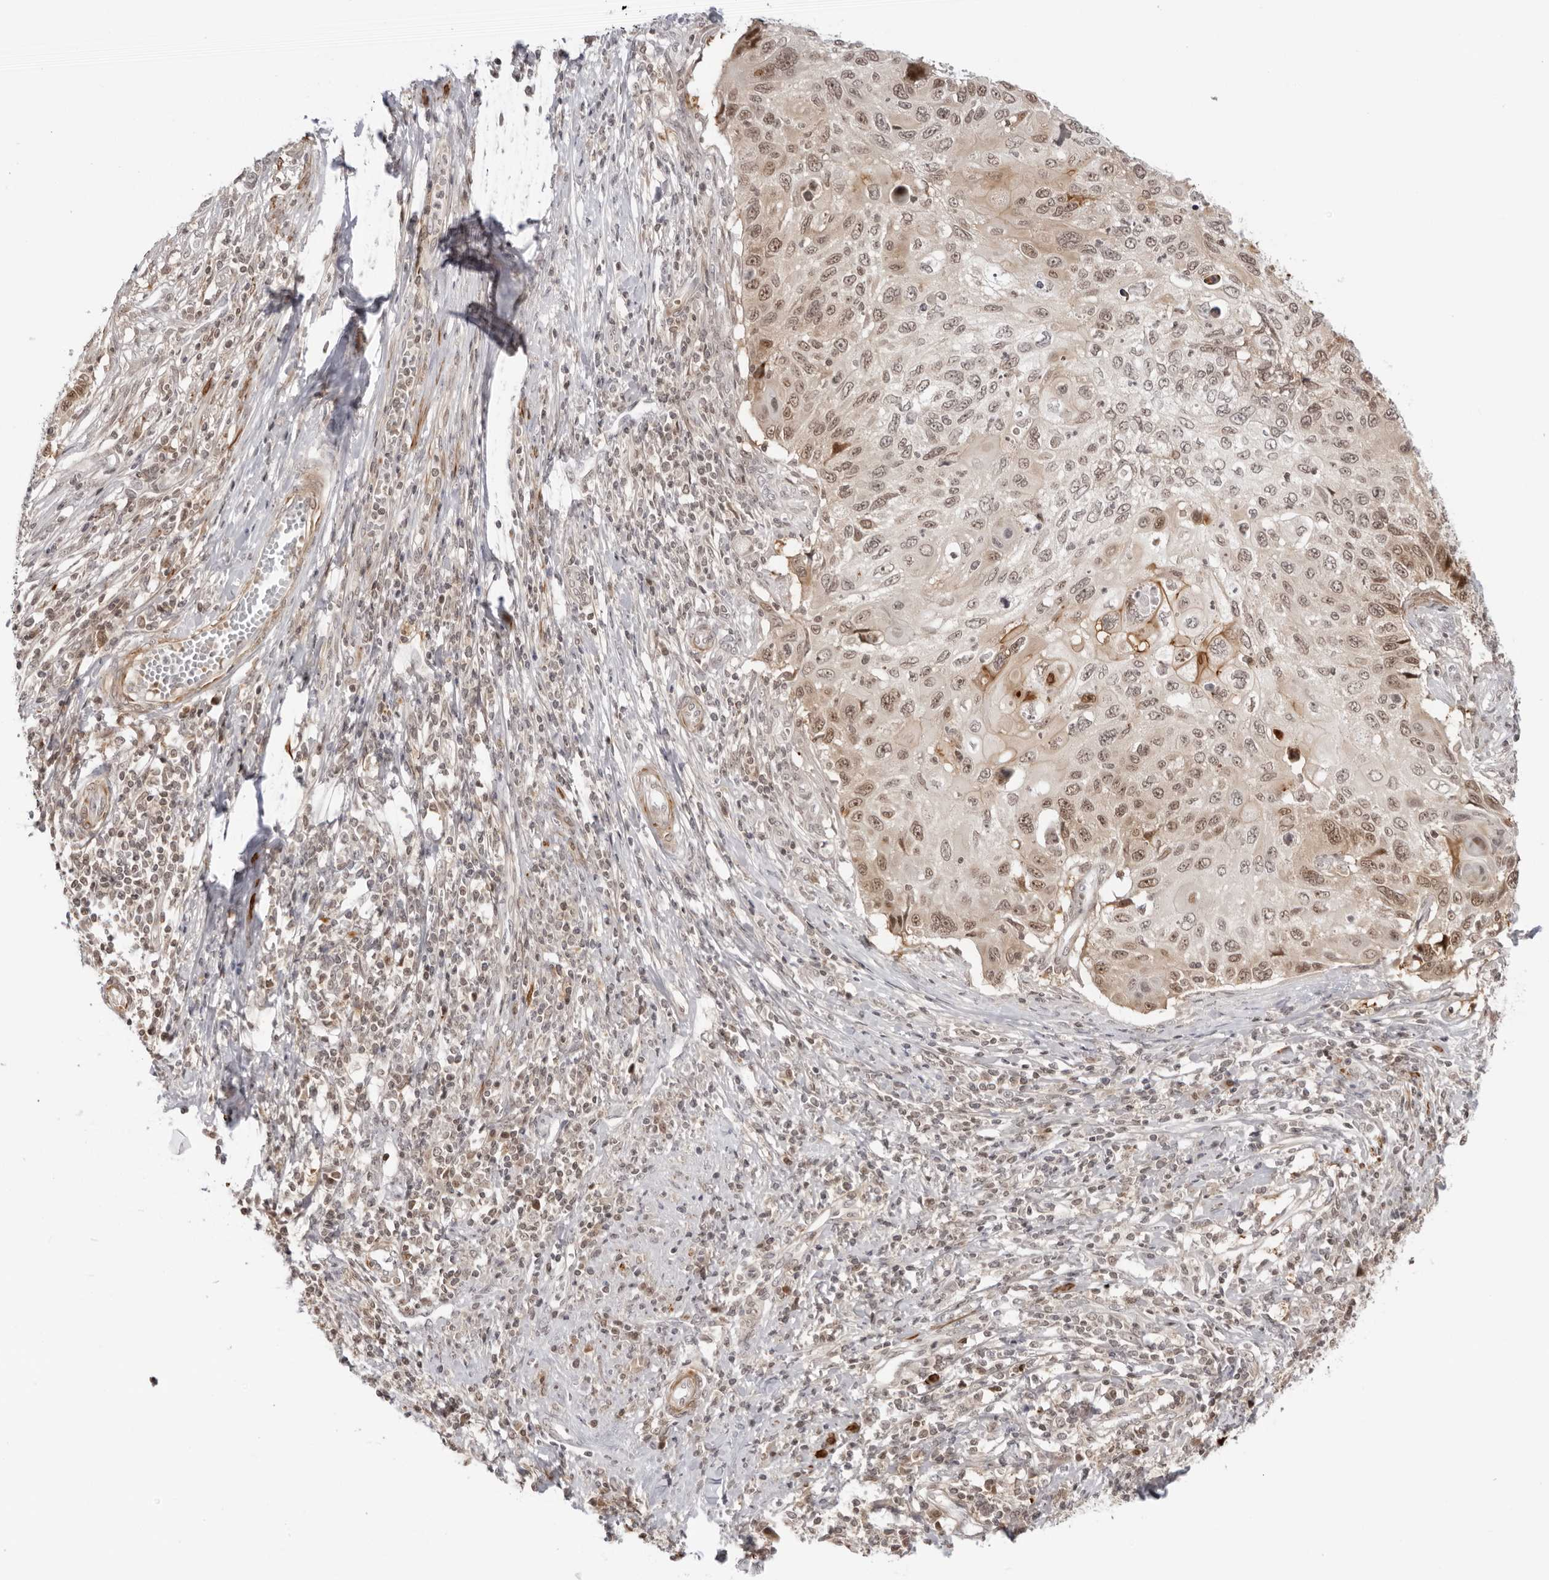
{"staining": {"intensity": "moderate", "quantity": "25%-75%", "location": "nuclear"}, "tissue": "cervical cancer", "cell_type": "Tumor cells", "image_type": "cancer", "snomed": [{"axis": "morphology", "description": "Squamous cell carcinoma, NOS"}, {"axis": "topography", "description": "Cervix"}], "caption": "The photomicrograph reveals a brown stain indicating the presence of a protein in the nuclear of tumor cells in cervical cancer (squamous cell carcinoma).", "gene": "RNF146", "patient": {"sex": "female", "age": 70}}